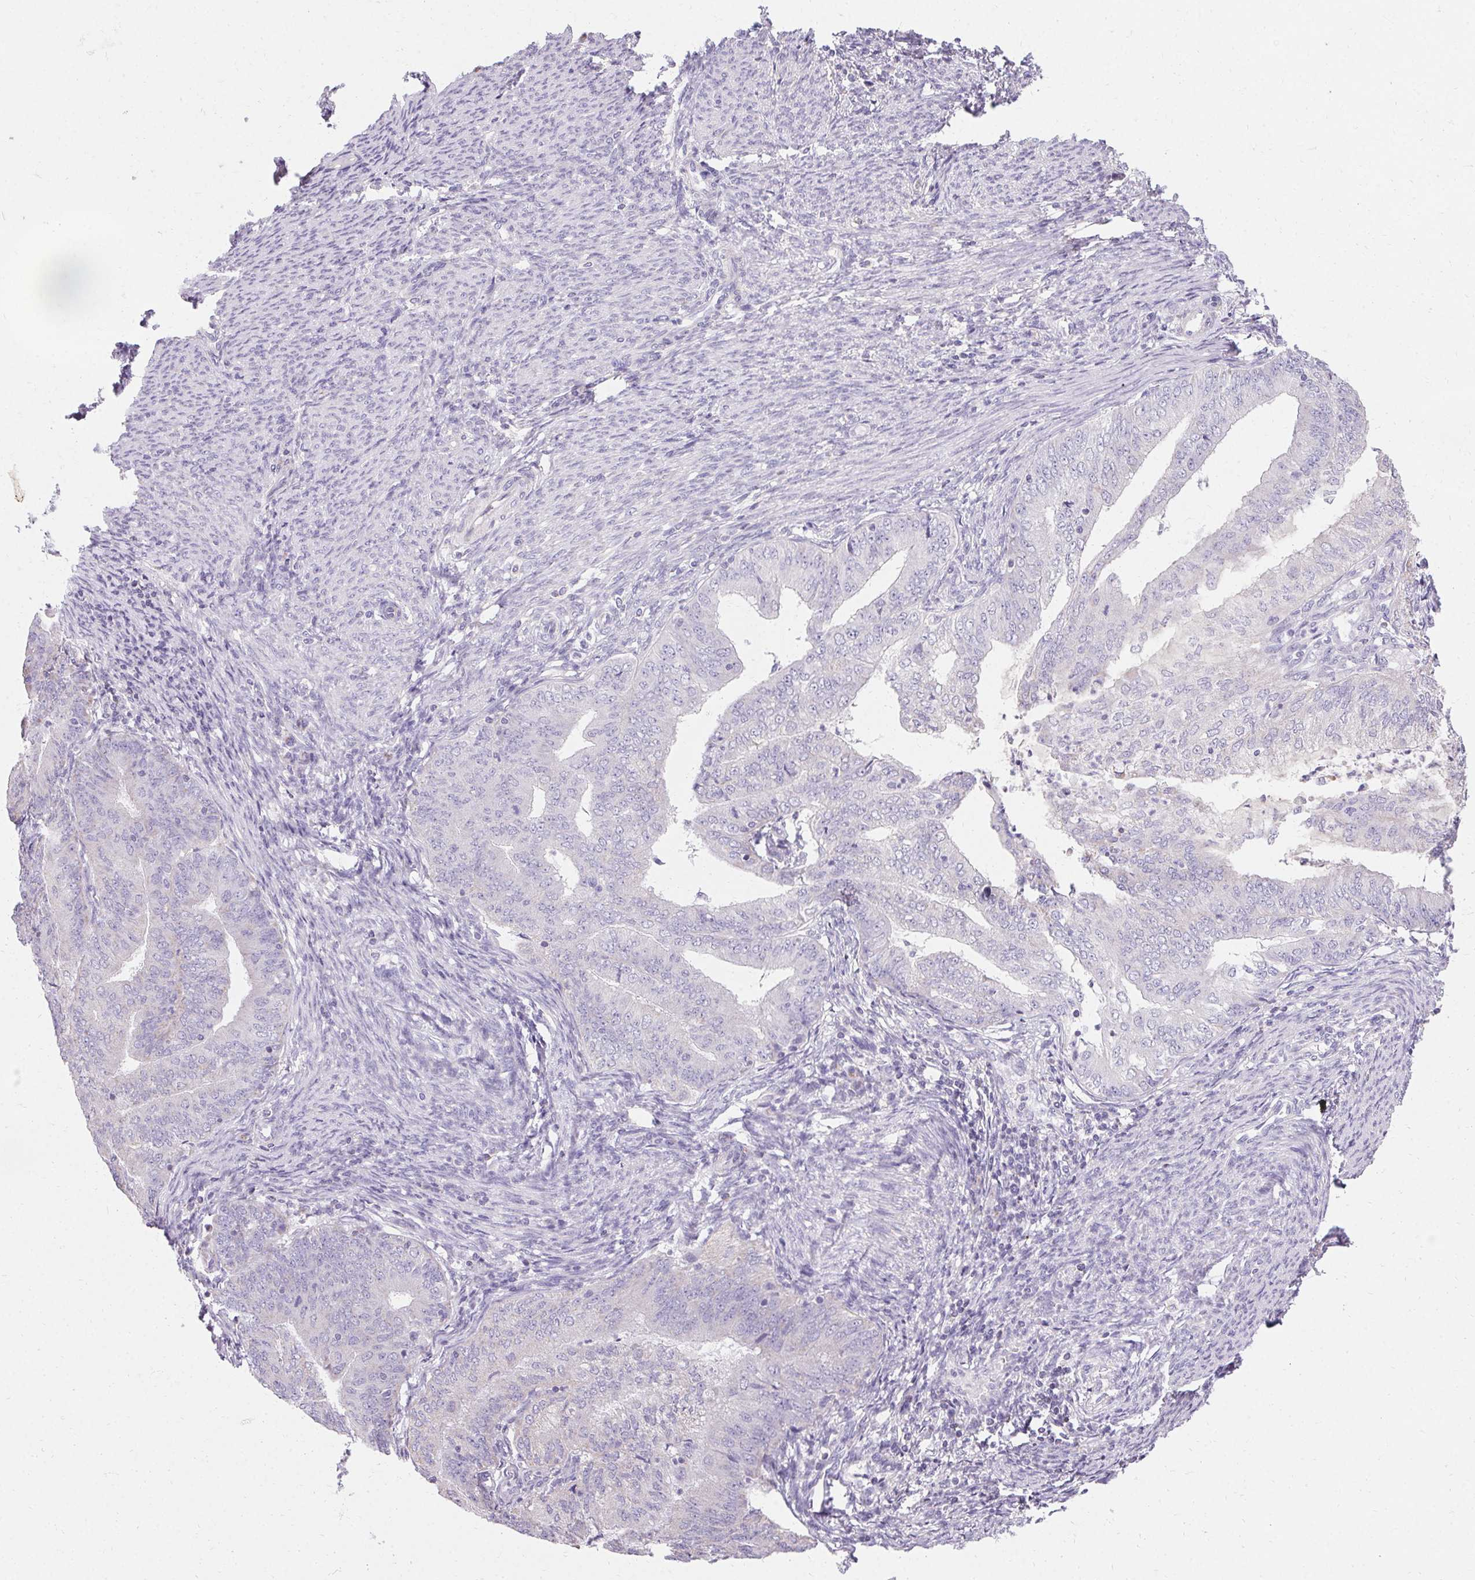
{"staining": {"intensity": "negative", "quantity": "none", "location": "none"}, "tissue": "endometrial cancer", "cell_type": "Tumor cells", "image_type": "cancer", "snomed": [{"axis": "morphology", "description": "Adenocarcinoma, NOS"}, {"axis": "topography", "description": "Endometrium"}], "caption": "IHC image of endometrial adenocarcinoma stained for a protein (brown), which displays no expression in tumor cells.", "gene": "ASGR2", "patient": {"sex": "female", "age": 57}}